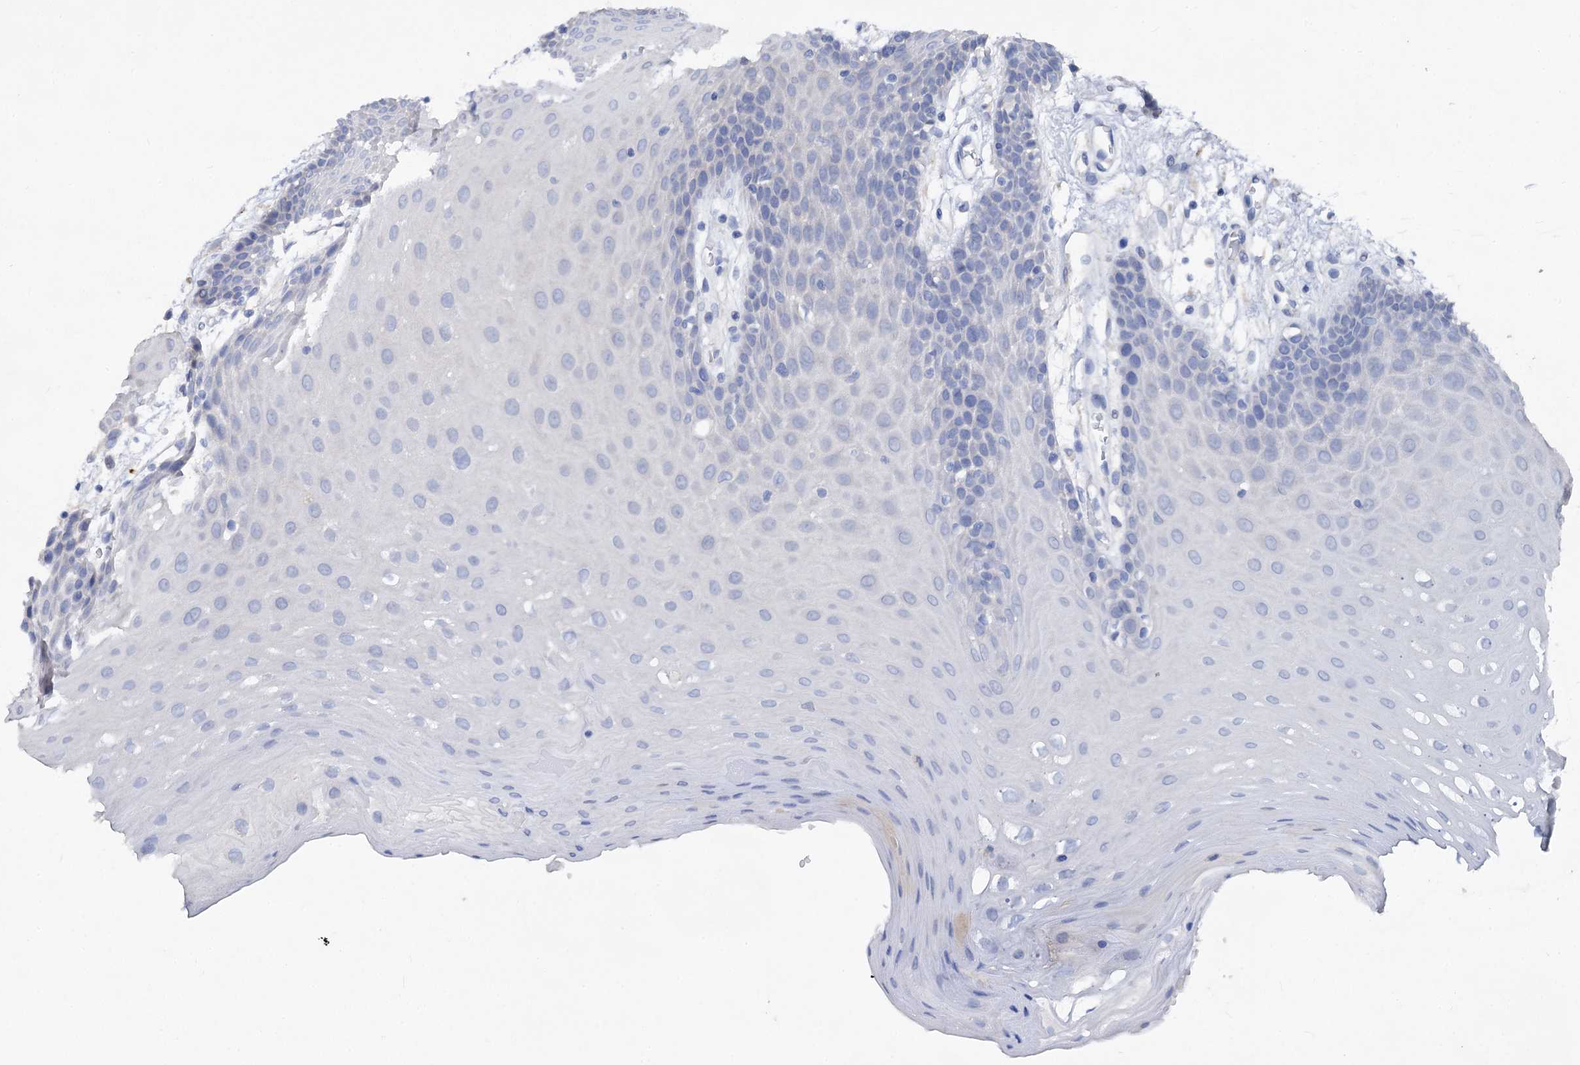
{"staining": {"intensity": "moderate", "quantity": "<25%", "location": "cytoplasmic/membranous"}, "tissue": "oral mucosa", "cell_type": "Squamous epithelial cells", "image_type": "normal", "snomed": [{"axis": "morphology", "description": "Normal tissue, NOS"}, {"axis": "topography", "description": "Skeletal muscle"}, {"axis": "topography", "description": "Oral tissue"}, {"axis": "topography", "description": "Salivary gland"}, {"axis": "topography", "description": "Peripheral nerve tissue"}], "caption": "Immunohistochemistry histopathology image of normal human oral mucosa stained for a protein (brown), which exhibits low levels of moderate cytoplasmic/membranous expression in about <25% of squamous epithelial cells.", "gene": "VPS29", "patient": {"sex": "male", "age": 54}}